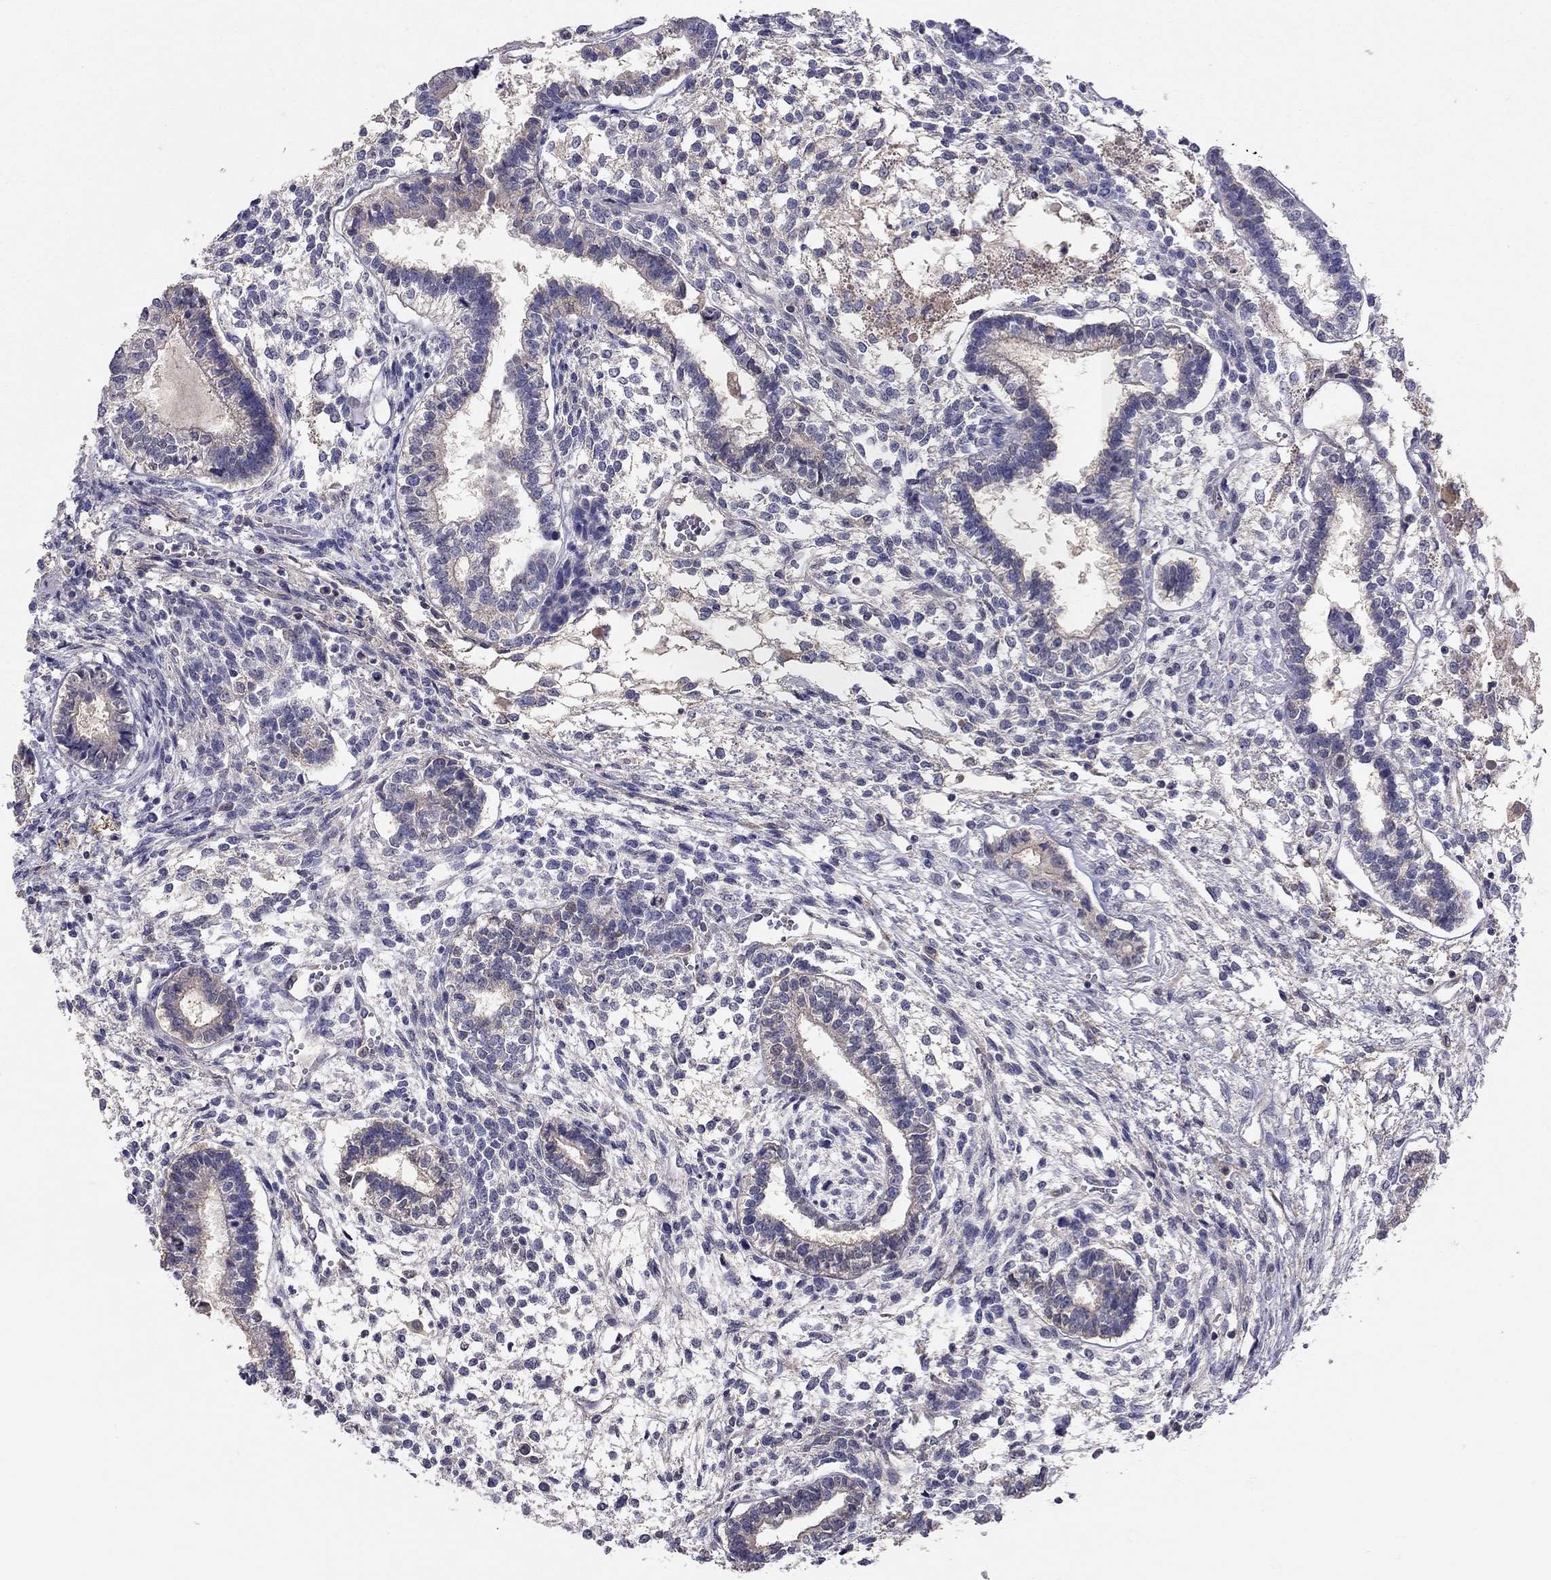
{"staining": {"intensity": "negative", "quantity": "none", "location": "none"}, "tissue": "testis cancer", "cell_type": "Tumor cells", "image_type": "cancer", "snomed": [{"axis": "morphology", "description": "Carcinoma, Embryonal, NOS"}, {"axis": "topography", "description": "Testis"}], "caption": "Immunohistochemical staining of human testis embryonal carcinoma reveals no significant staining in tumor cells. The staining is performed using DAB brown chromogen with nuclei counter-stained in using hematoxylin.", "gene": "RTP5", "patient": {"sex": "male", "age": 37}}